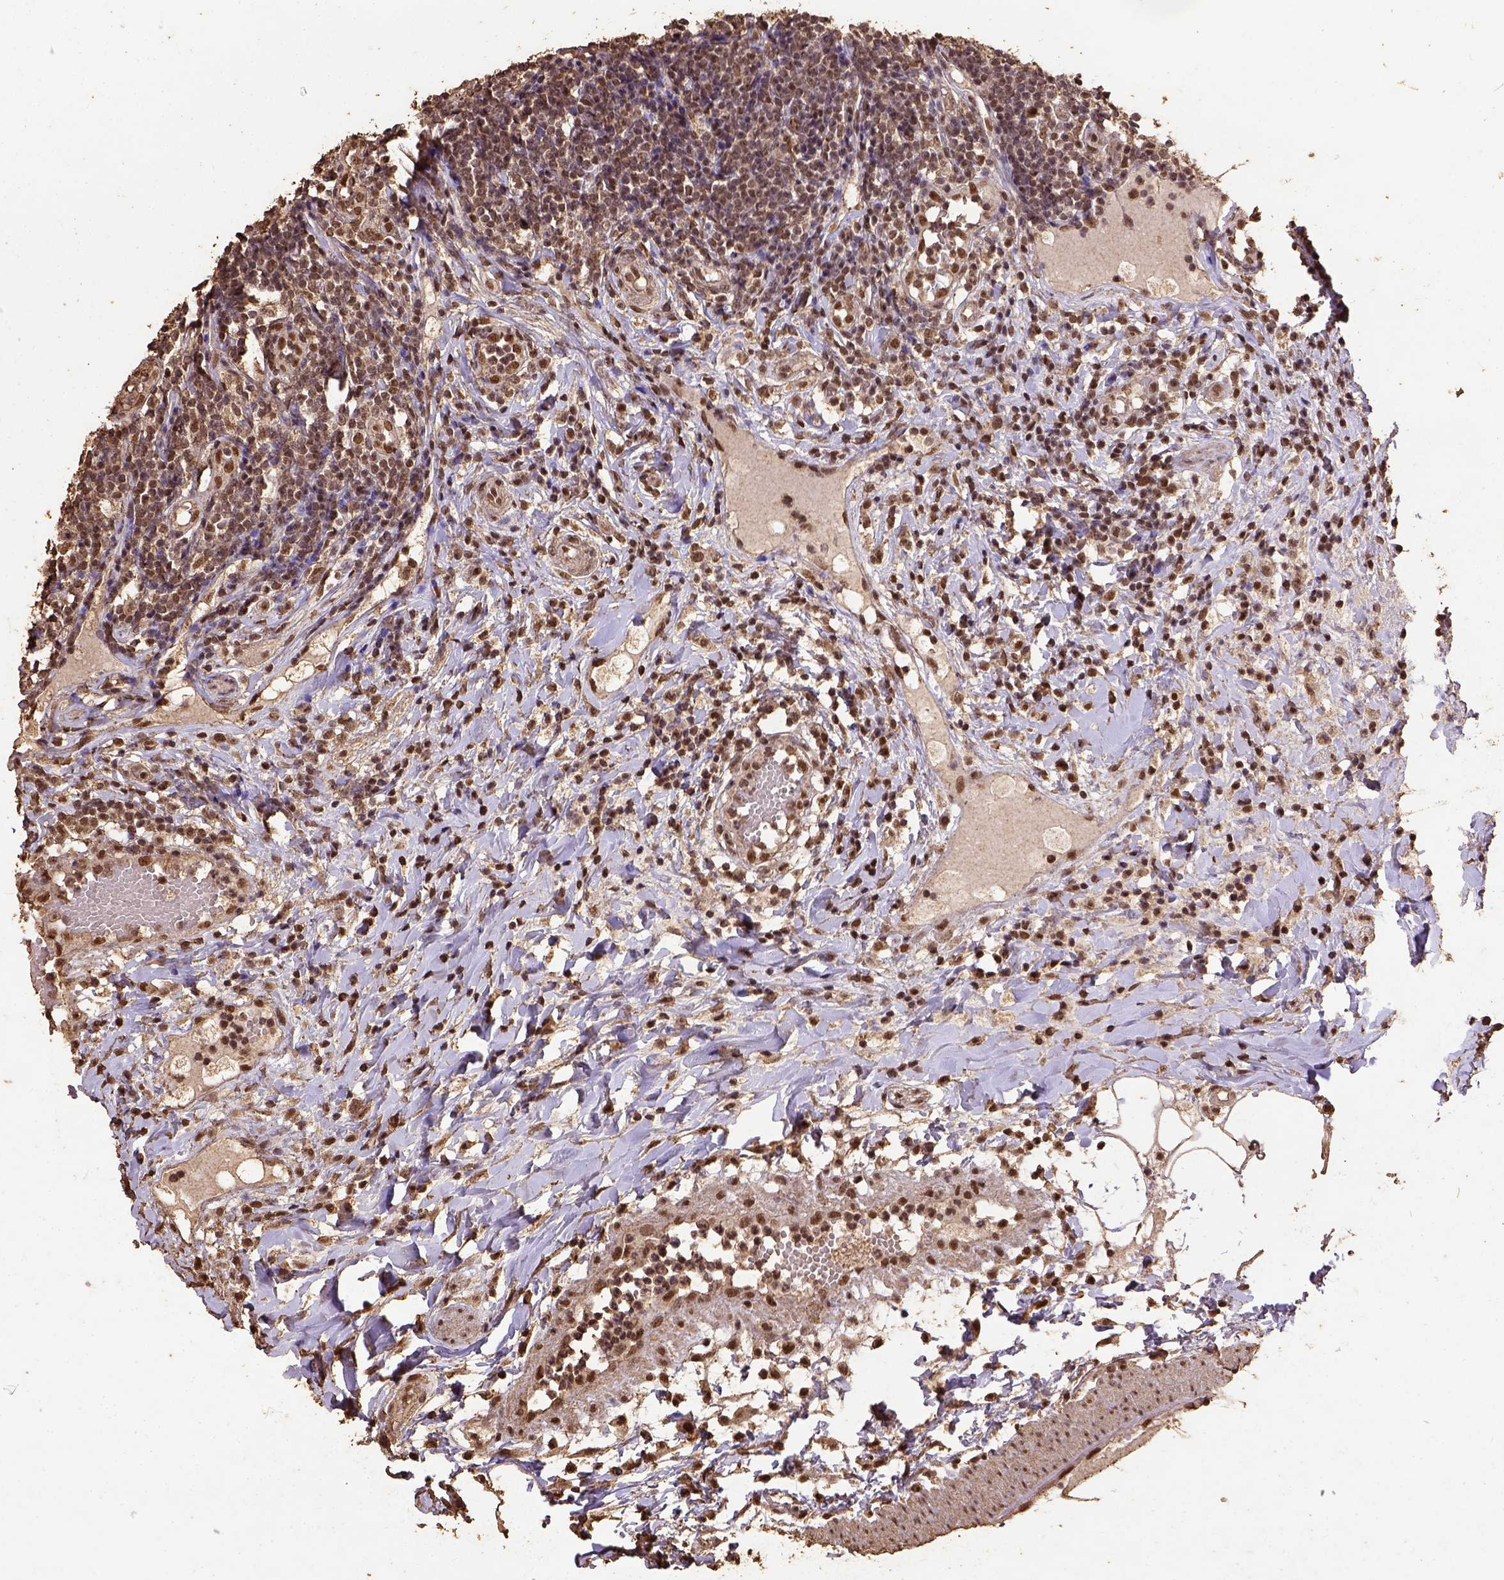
{"staining": {"intensity": "strong", "quantity": ">75%", "location": "nuclear"}, "tissue": "appendix", "cell_type": "Glandular cells", "image_type": "normal", "snomed": [{"axis": "morphology", "description": "Normal tissue, NOS"}, {"axis": "morphology", "description": "Inflammation, NOS"}, {"axis": "topography", "description": "Appendix"}], "caption": "Immunohistochemical staining of benign appendix shows high levels of strong nuclear expression in approximately >75% of glandular cells.", "gene": "NACC1", "patient": {"sex": "male", "age": 16}}